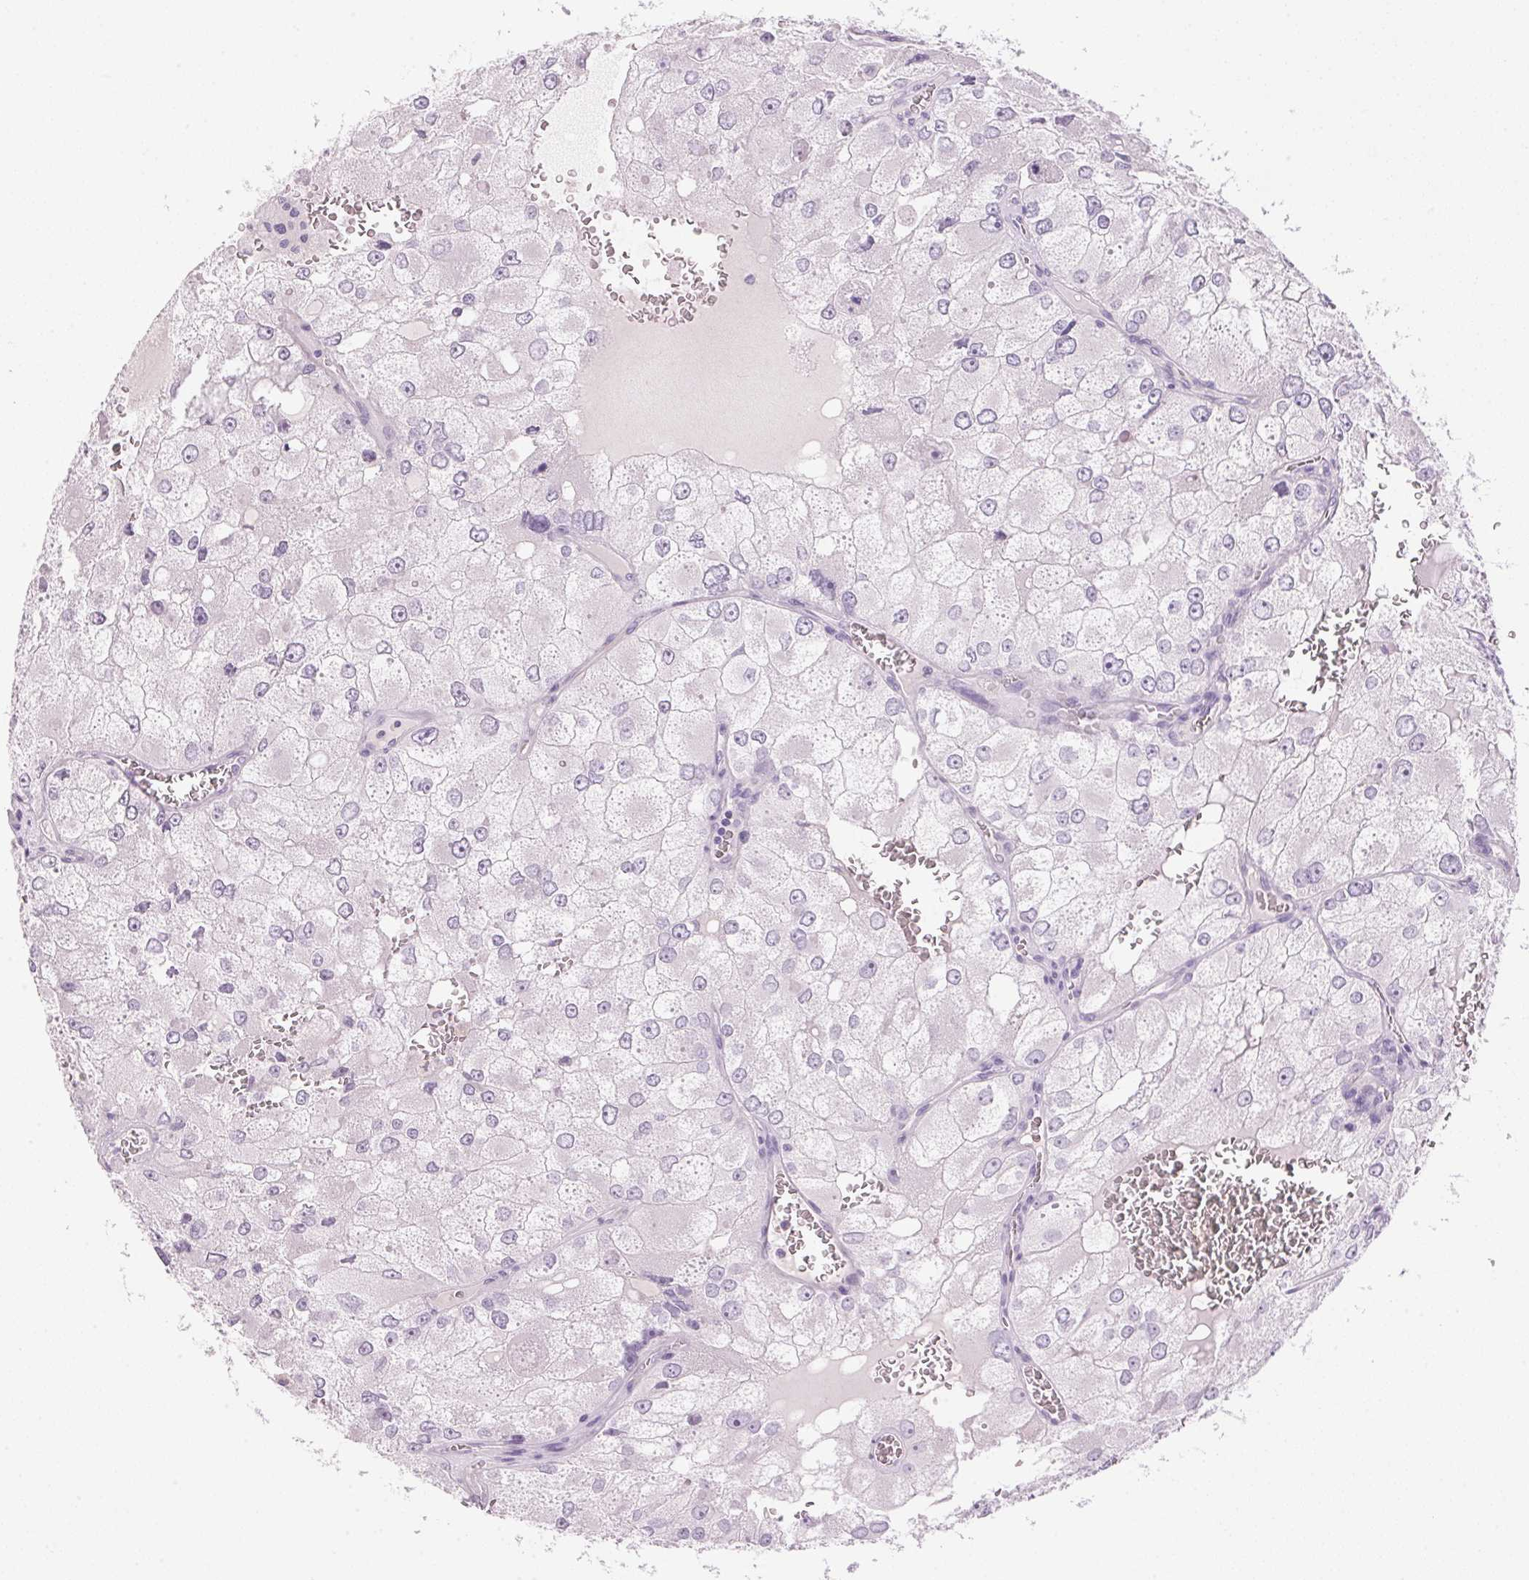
{"staining": {"intensity": "negative", "quantity": "none", "location": "none"}, "tissue": "renal cancer", "cell_type": "Tumor cells", "image_type": "cancer", "snomed": [{"axis": "morphology", "description": "Adenocarcinoma, NOS"}, {"axis": "topography", "description": "Kidney"}], "caption": "DAB (3,3'-diaminobenzidine) immunohistochemical staining of renal cancer shows no significant positivity in tumor cells.", "gene": "HSD17B2", "patient": {"sex": "female", "age": 70}}